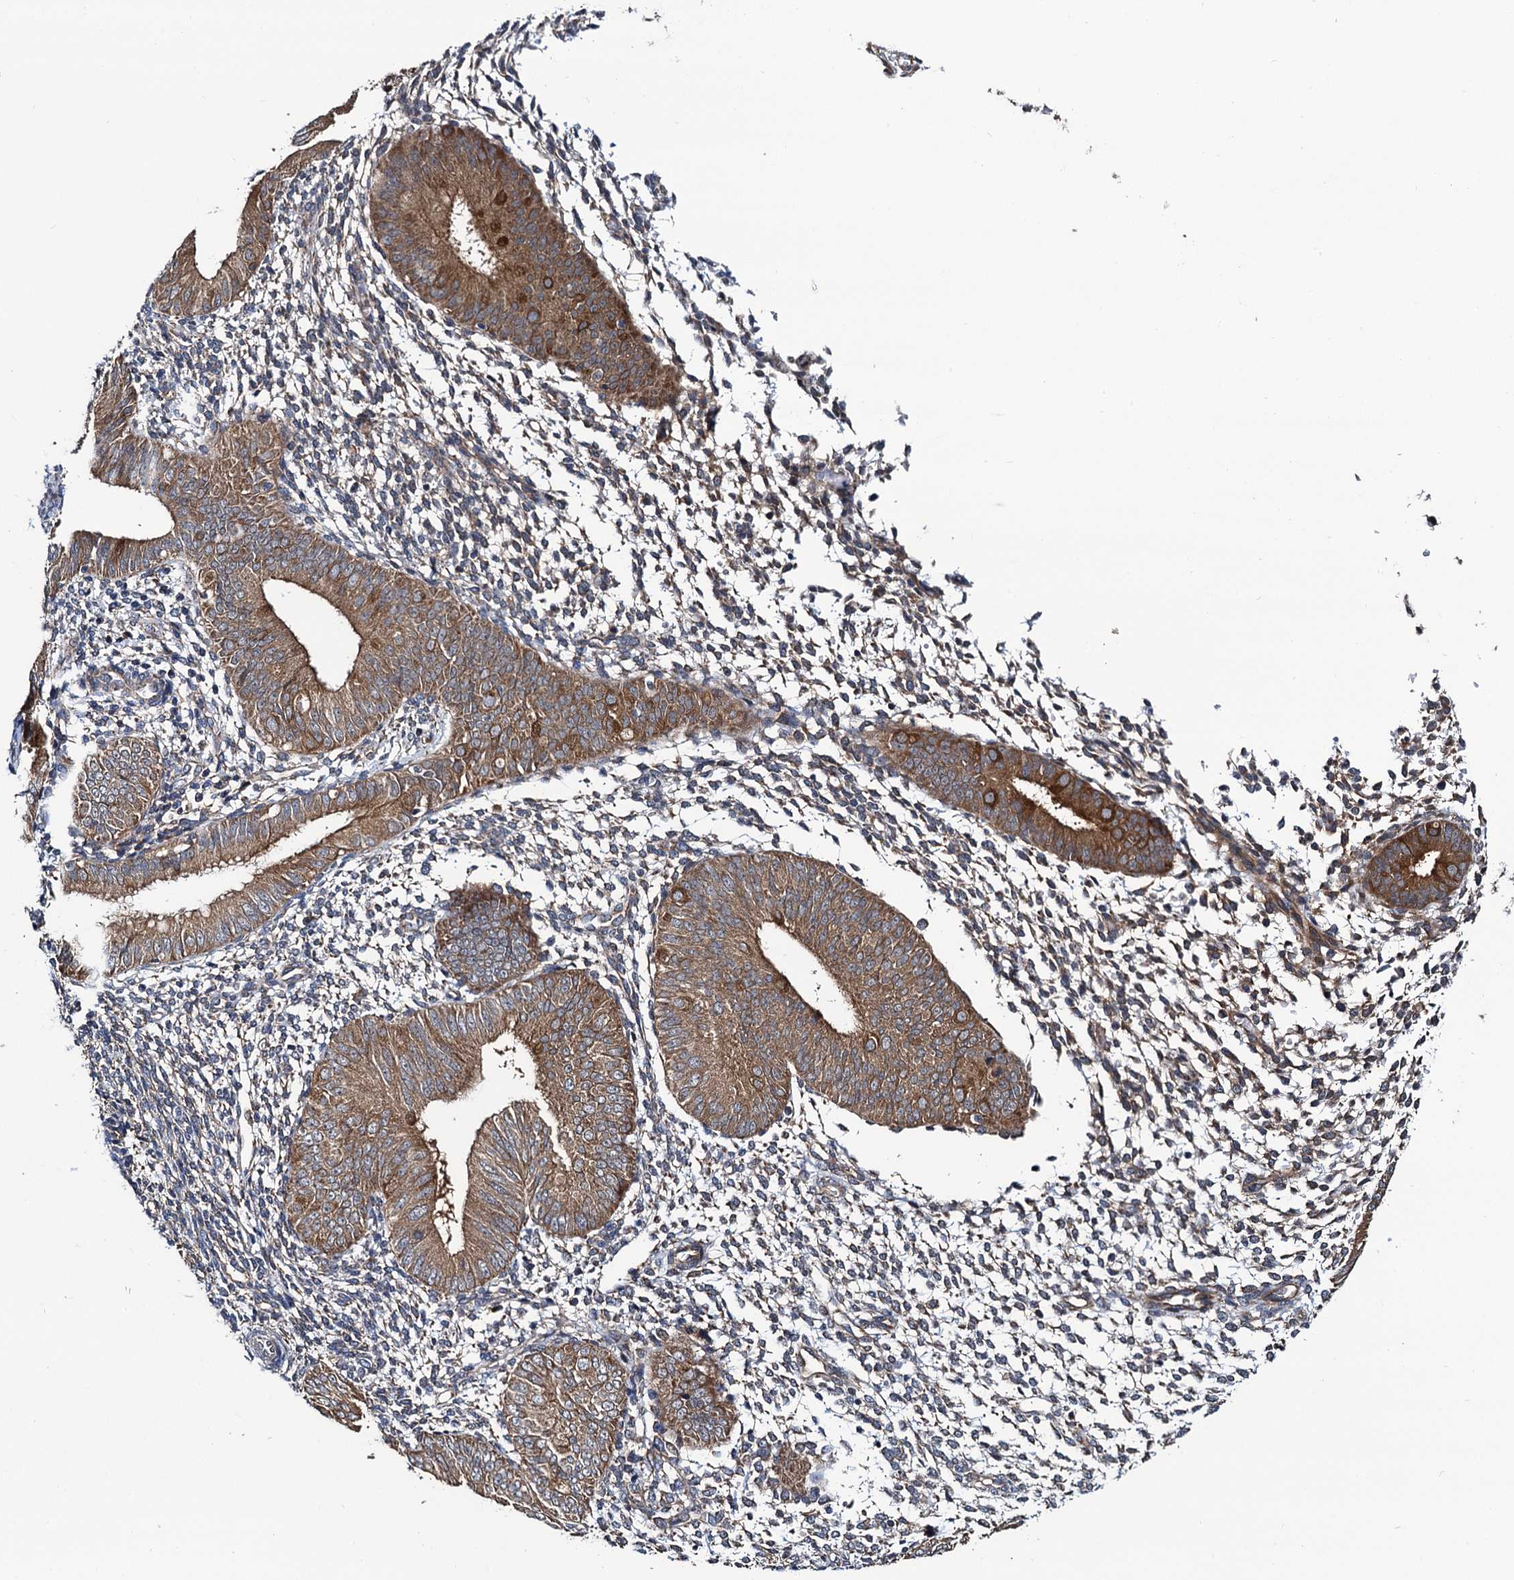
{"staining": {"intensity": "weak", "quantity": "<25%", "location": "cytoplasmic/membranous"}, "tissue": "endometrium", "cell_type": "Cells in endometrial stroma", "image_type": "normal", "snomed": [{"axis": "morphology", "description": "Normal tissue, NOS"}, {"axis": "topography", "description": "Uterus"}, {"axis": "topography", "description": "Endometrium"}], "caption": "The histopathology image exhibits no staining of cells in endometrial stroma in benign endometrium. (DAB IHC, high magnification).", "gene": "NEK1", "patient": {"sex": "female", "age": 48}}